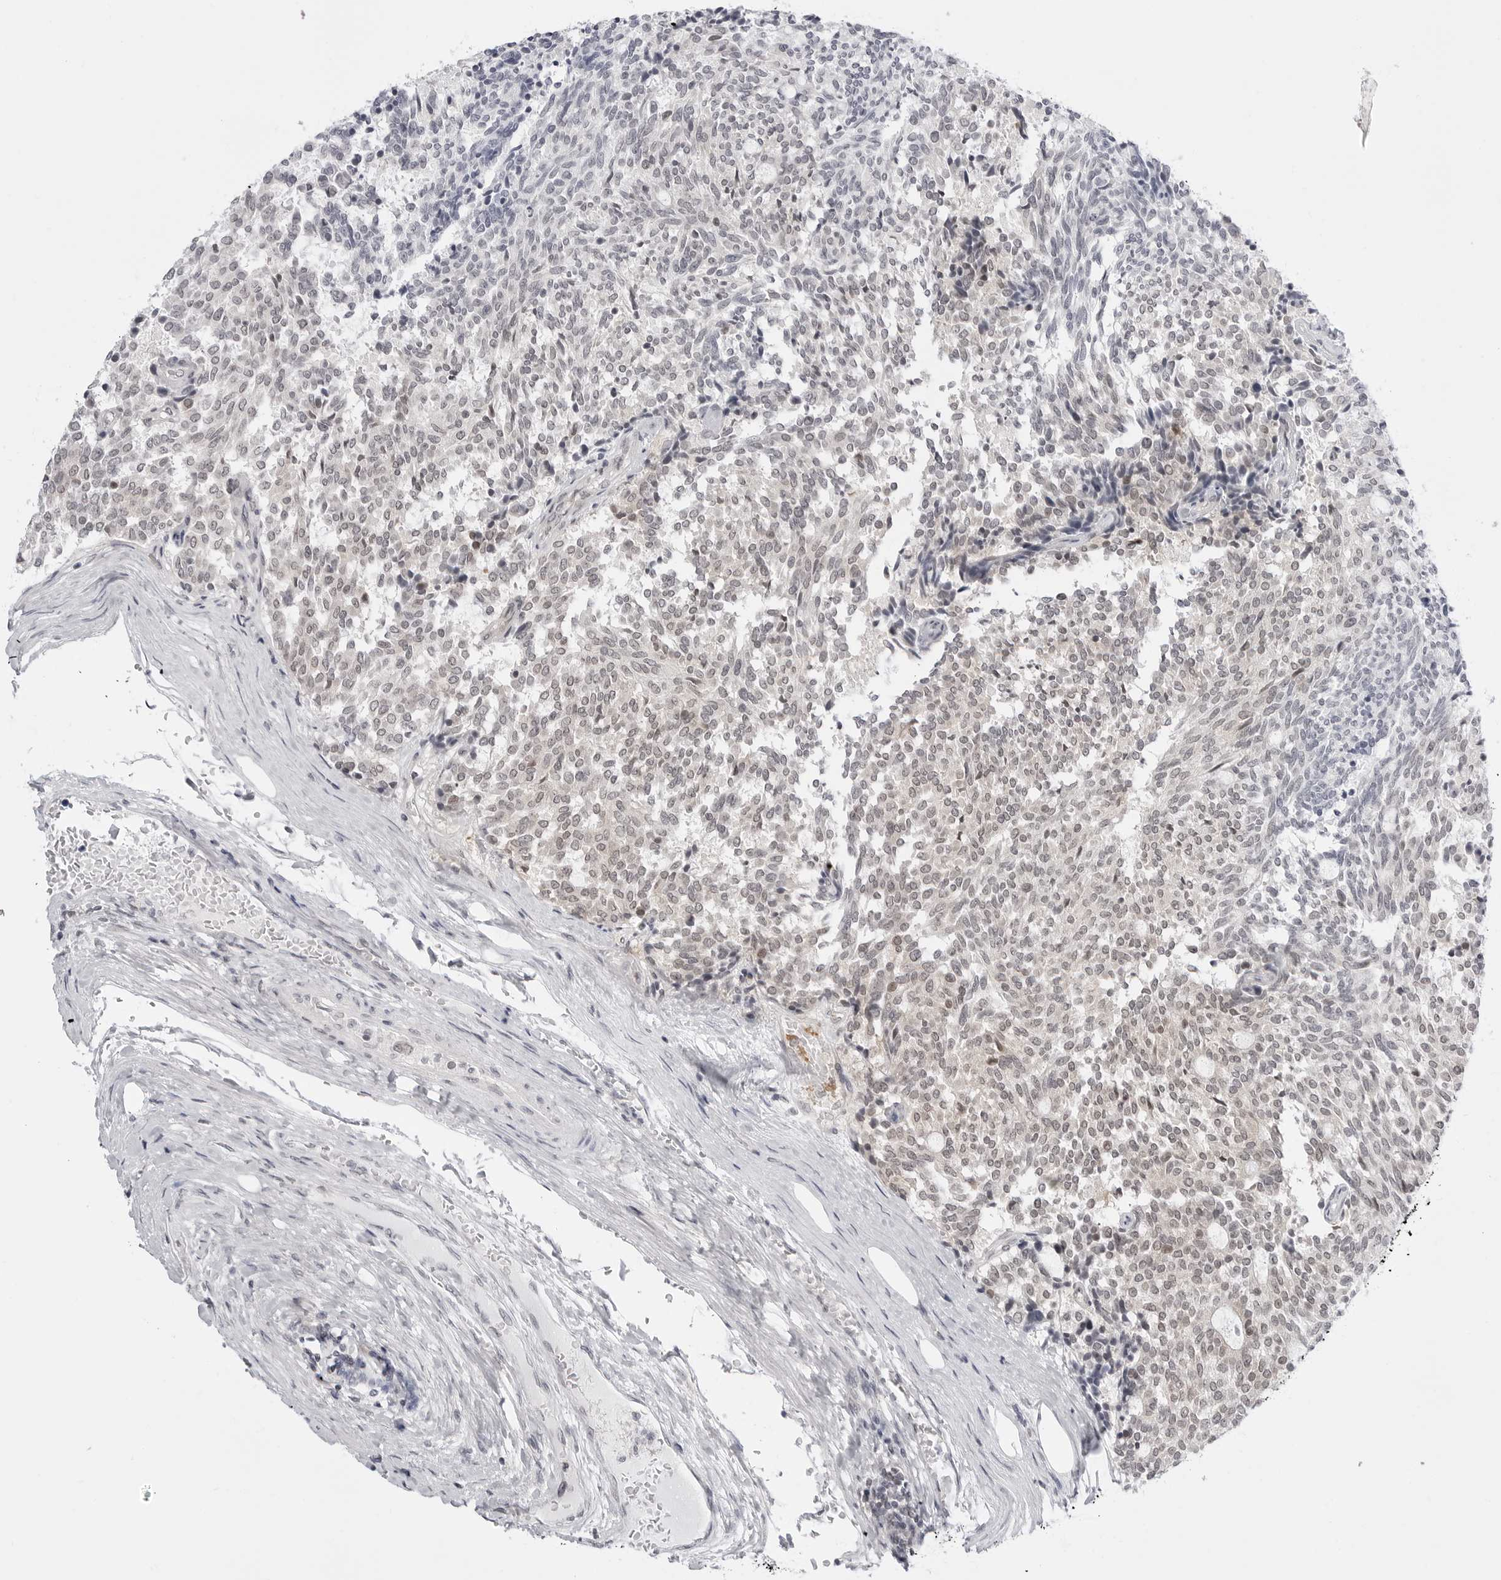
{"staining": {"intensity": "weak", "quantity": "<25%", "location": "nuclear"}, "tissue": "carcinoid", "cell_type": "Tumor cells", "image_type": "cancer", "snomed": [{"axis": "morphology", "description": "Carcinoid, malignant, NOS"}, {"axis": "topography", "description": "Pancreas"}], "caption": "Image shows no protein positivity in tumor cells of carcinoid (malignant) tissue.", "gene": "PPP2R5C", "patient": {"sex": "female", "age": 54}}